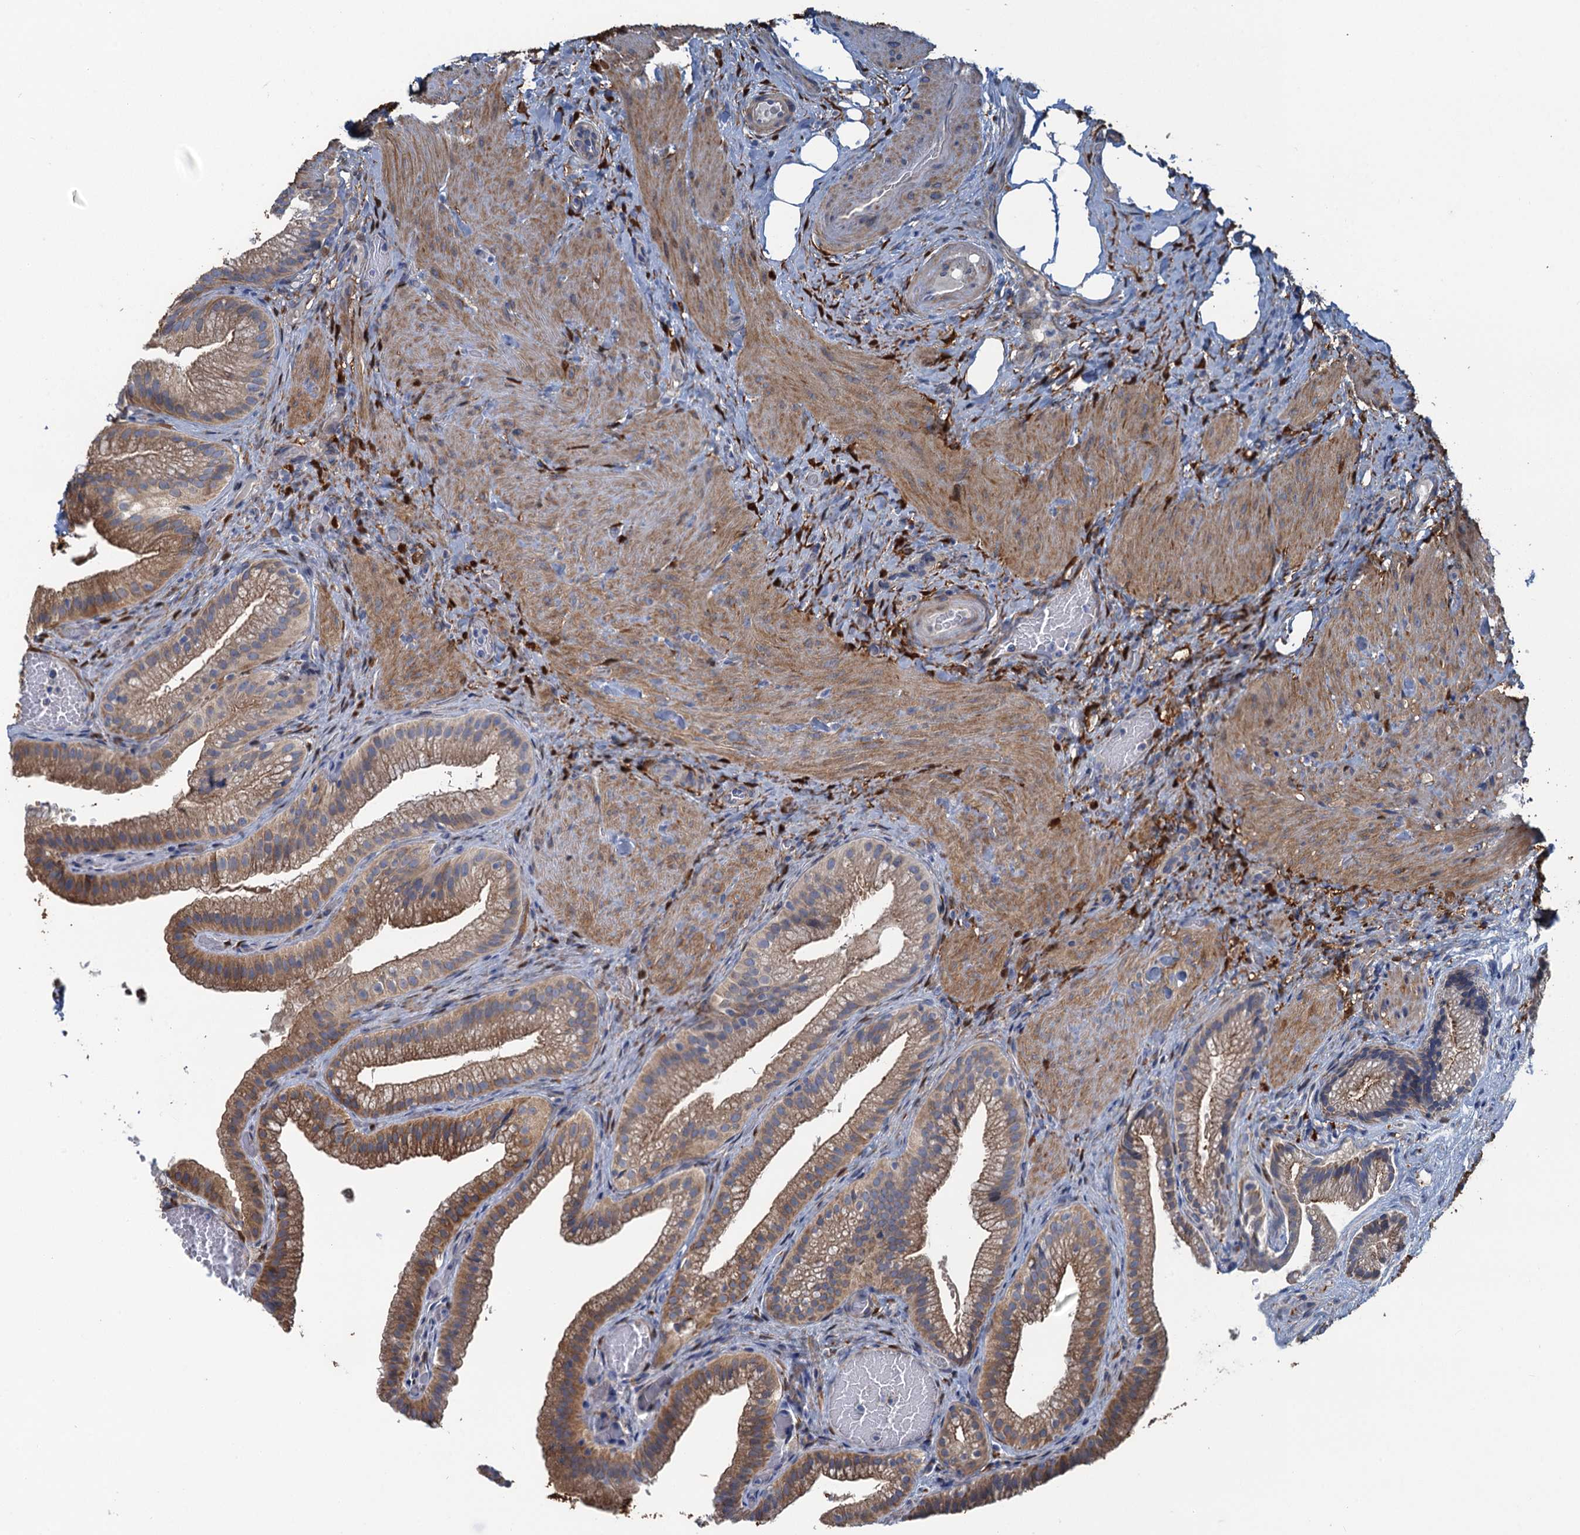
{"staining": {"intensity": "strong", "quantity": "25%-75%", "location": "cytoplasmic/membranous"}, "tissue": "gallbladder", "cell_type": "Glandular cells", "image_type": "normal", "snomed": [{"axis": "morphology", "description": "Normal tissue, NOS"}, {"axis": "morphology", "description": "Inflammation, NOS"}, {"axis": "topography", "description": "Gallbladder"}], "caption": "DAB immunohistochemical staining of unremarkable human gallbladder reveals strong cytoplasmic/membranous protein staining in approximately 25%-75% of glandular cells.", "gene": "POGLUT3", "patient": {"sex": "male", "age": 51}}